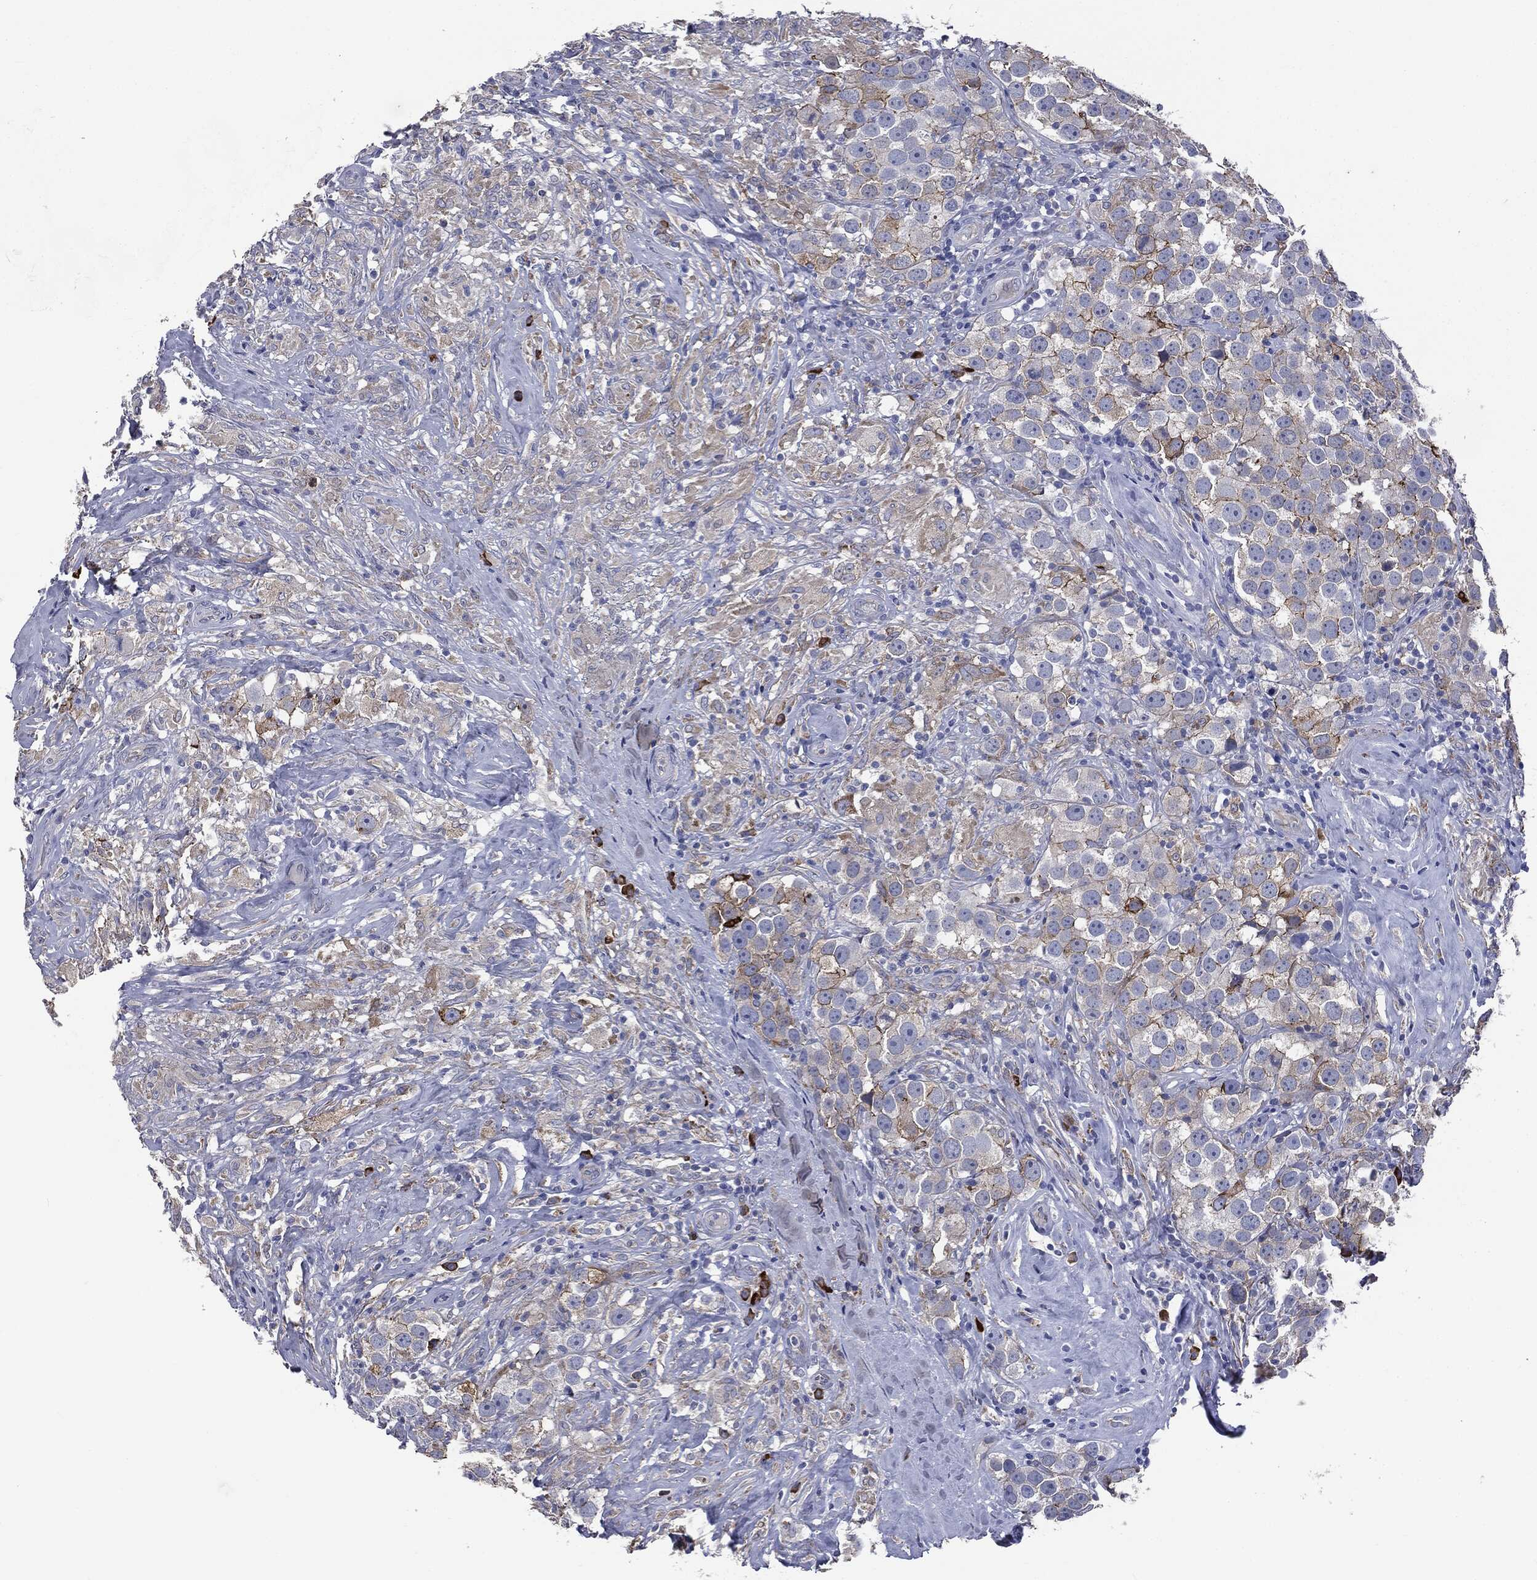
{"staining": {"intensity": "moderate", "quantity": "<25%", "location": "cytoplasmic/membranous"}, "tissue": "testis cancer", "cell_type": "Tumor cells", "image_type": "cancer", "snomed": [{"axis": "morphology", "description": "Seminoma, NOS"}, {"axis": "topography", "description": "Testis"}], "caption": "Seminoma (testis) tissue displays moderate cytoplasmic/membranous positivity in approximately <25% of tumor cells", "gene": "PTGS2", "patient": {"sex": "male", "age": 49}}